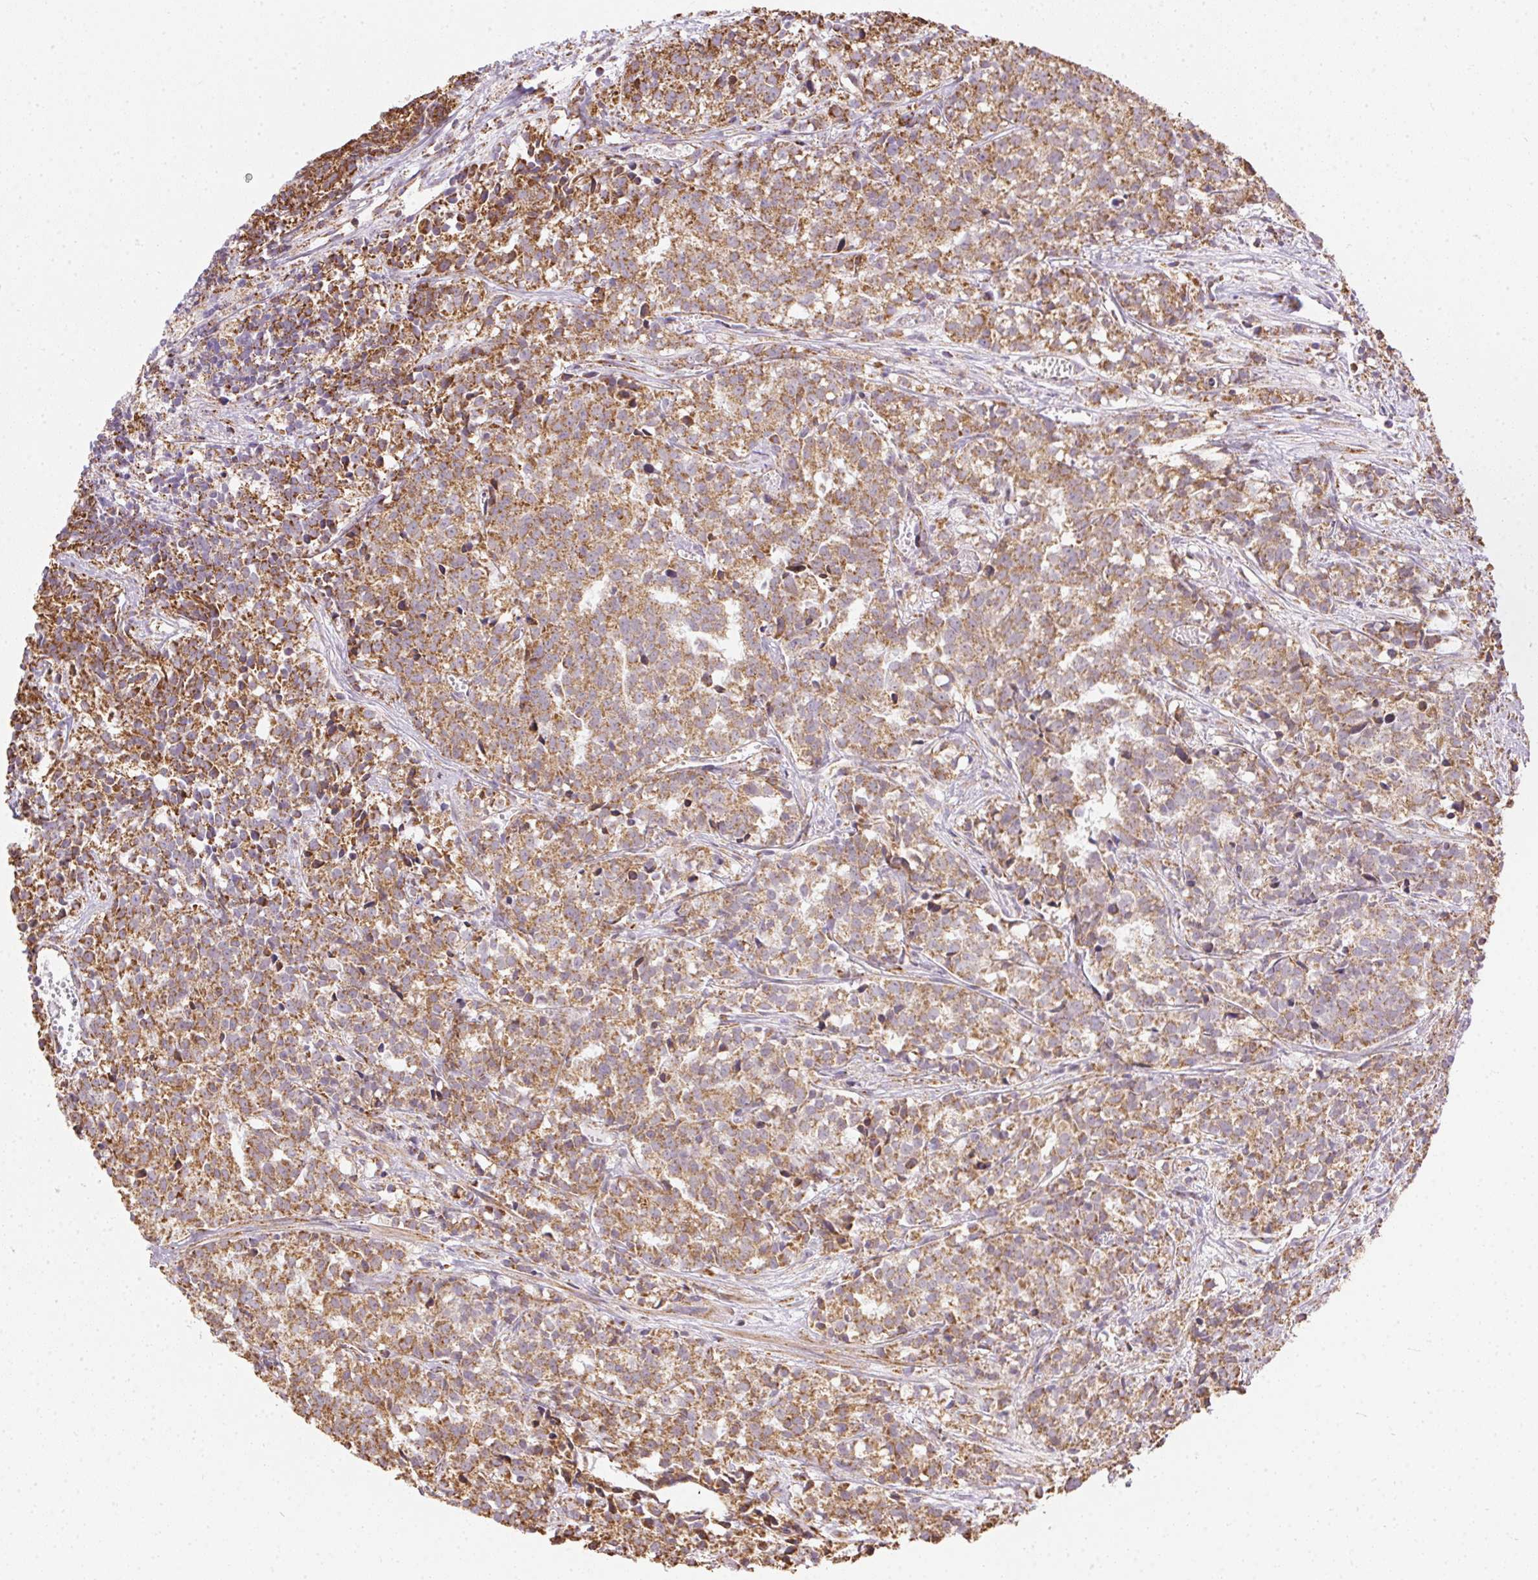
{"staining": {"intensity": "moderate", "quantity": ">75%", "location": "cytoplasmic/membranous"}, "tissue": "prostate cancer", "cell_type": "Tumor cells", "image_type": "cancer", "snomed": [{"axis": "morphology", "description": "Adenocarcinoma, High grade"}, {"axis": "topography", "description": "Prostate"}], "caption": "Protein staining exhibits moderate cytoplasmic/membranous staining in about >75% of tumor cells in adenocarcinoma (high-grade) (prostate). The staining is performed using DAB brown chromogen to label protein expression. The nuclei are counter-stained blue using hematoxylin.", "gene": "MAPK11", "patient": {"sex": "male", "age": 58}}